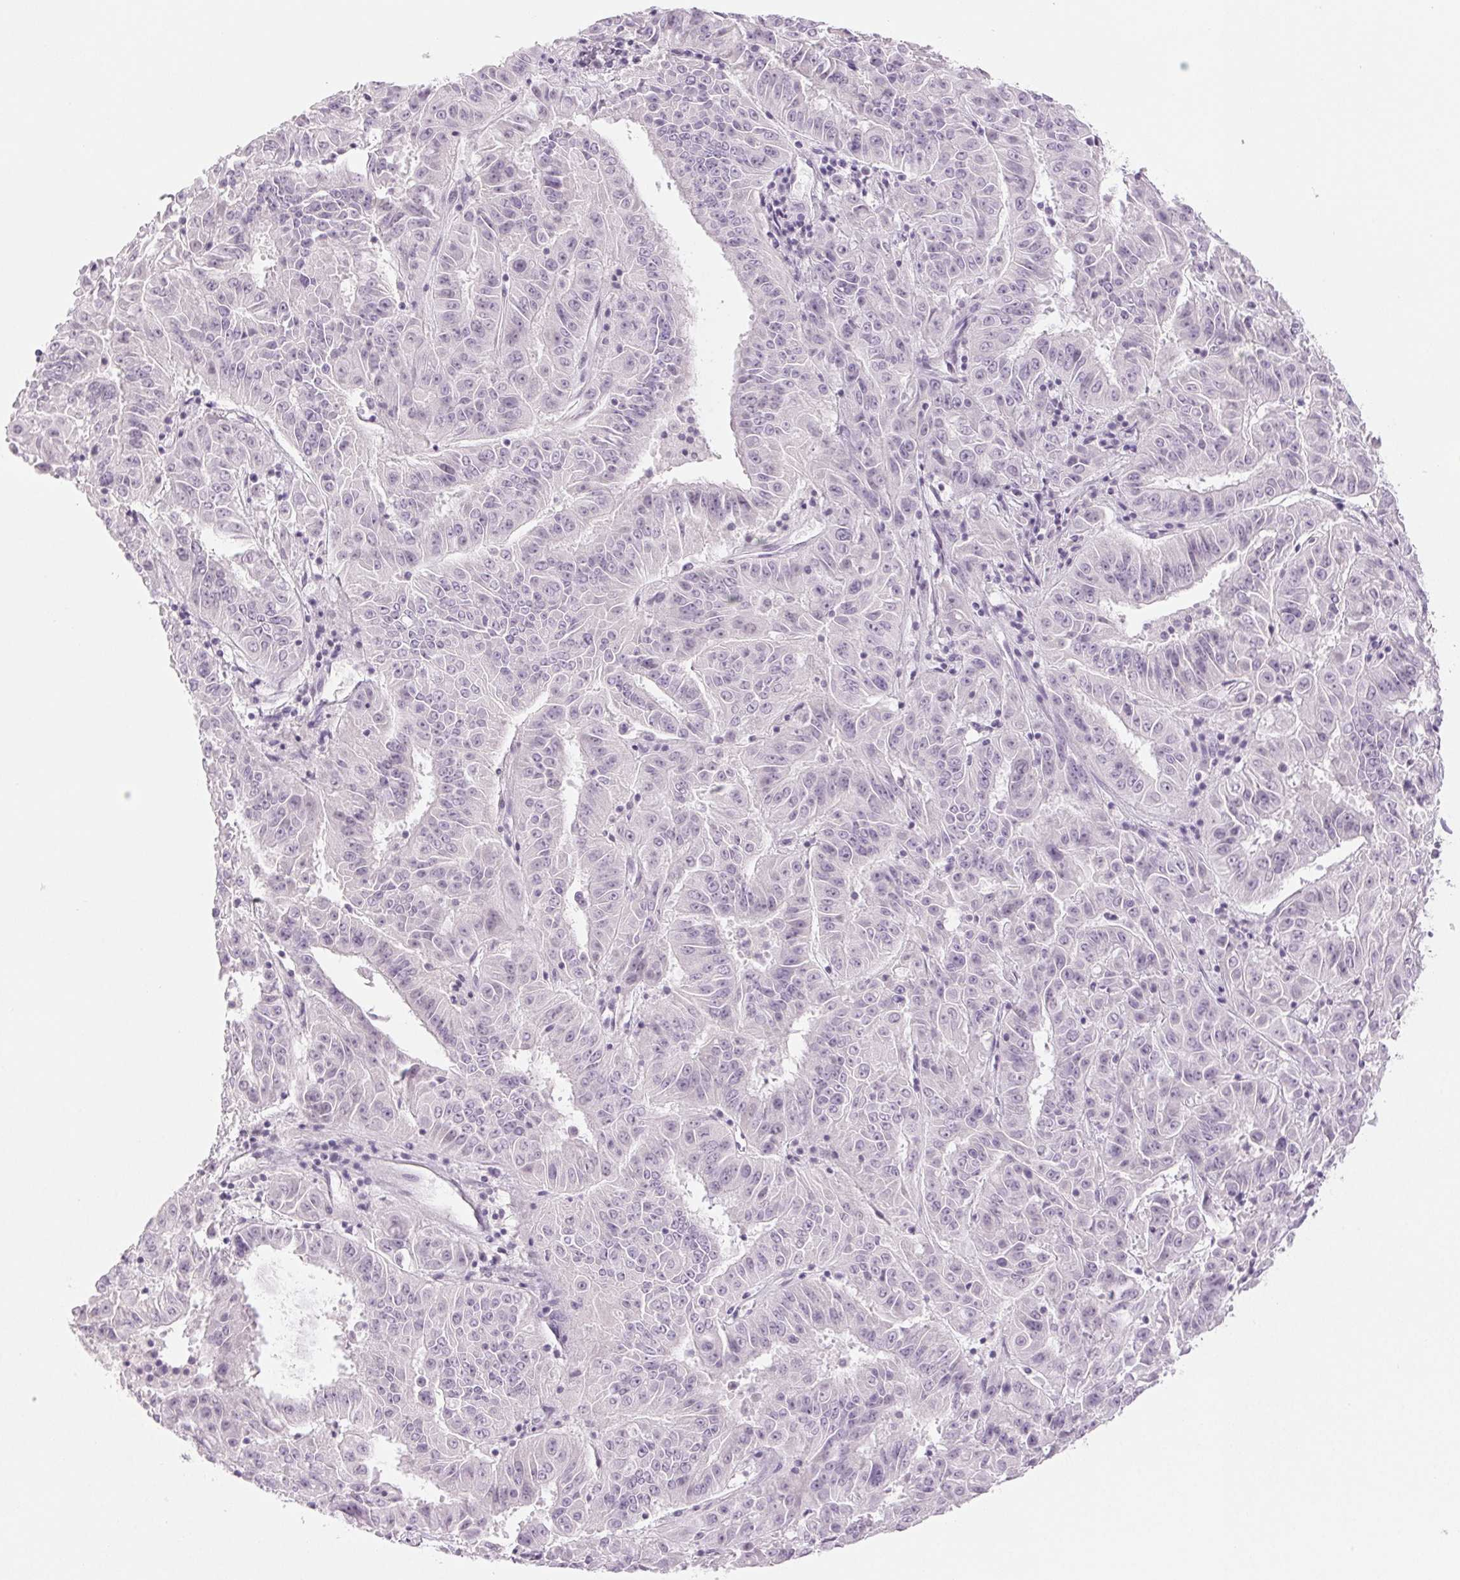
{"staining": {"intensity": "negative", "quantity": "none", "location": "none"}, "tissue": "pancreatic cancer", "cell_type": "Tumor cells", "image_type": "cancer", "snomed": [{"axis": "morphology", "description": "Adenocarcinoma, NOS"}, {"axis": "topography", "description": "Pancreas"}], "caption": "High power microscopy image of an IHC histopathology image of pancreatic adenocarcinoma, revealing no significant staining in tumor cells.", "gene": "EHHADH", "patient": {"sex": "male", "age": 63}}